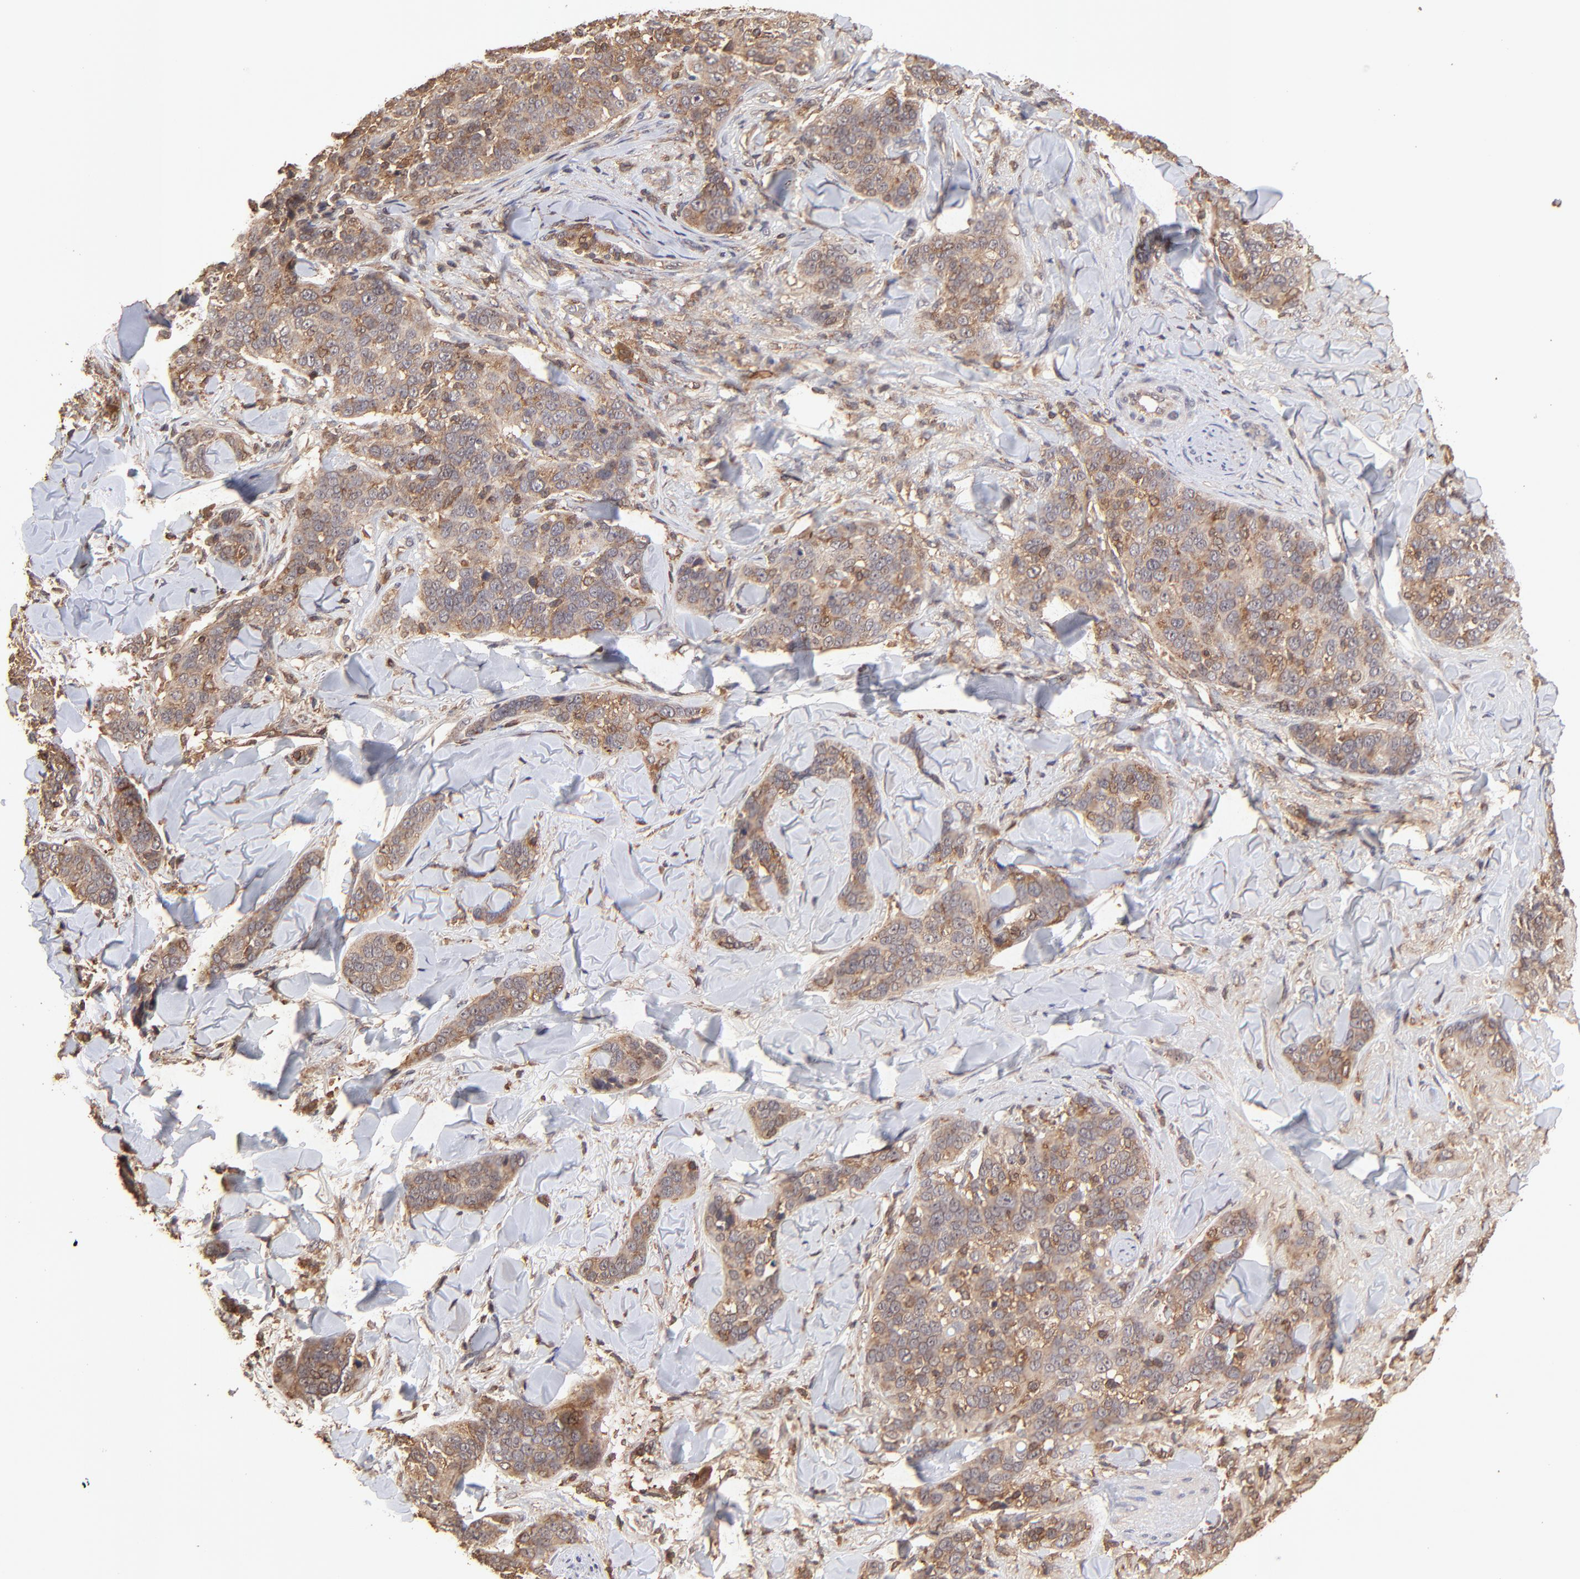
{"staining": {"intensity": "moderate", "quantity": ">75%", "location": "cytoplasmic/membranous"}, "tissue": "skin cancer", "cell_type": "Tumor cells", "image_type": "cancer", "snomed": [{"axis": "morphology", "description": "Normal tissue, NOS"}, {"axis": "morphology", "description": "Squamous cell carcinoma, NOS"}, {"axis": "topography", "description": "Skin"}], "caption": "Immunohistochemical staining of skin squamous cell carcinoma shows medium levels of moderate cytoplasmic/membranous protein staining in about >75% of tumor cells.", "gene": "STON2", "patient": {"sex": "female", "age": 83}}